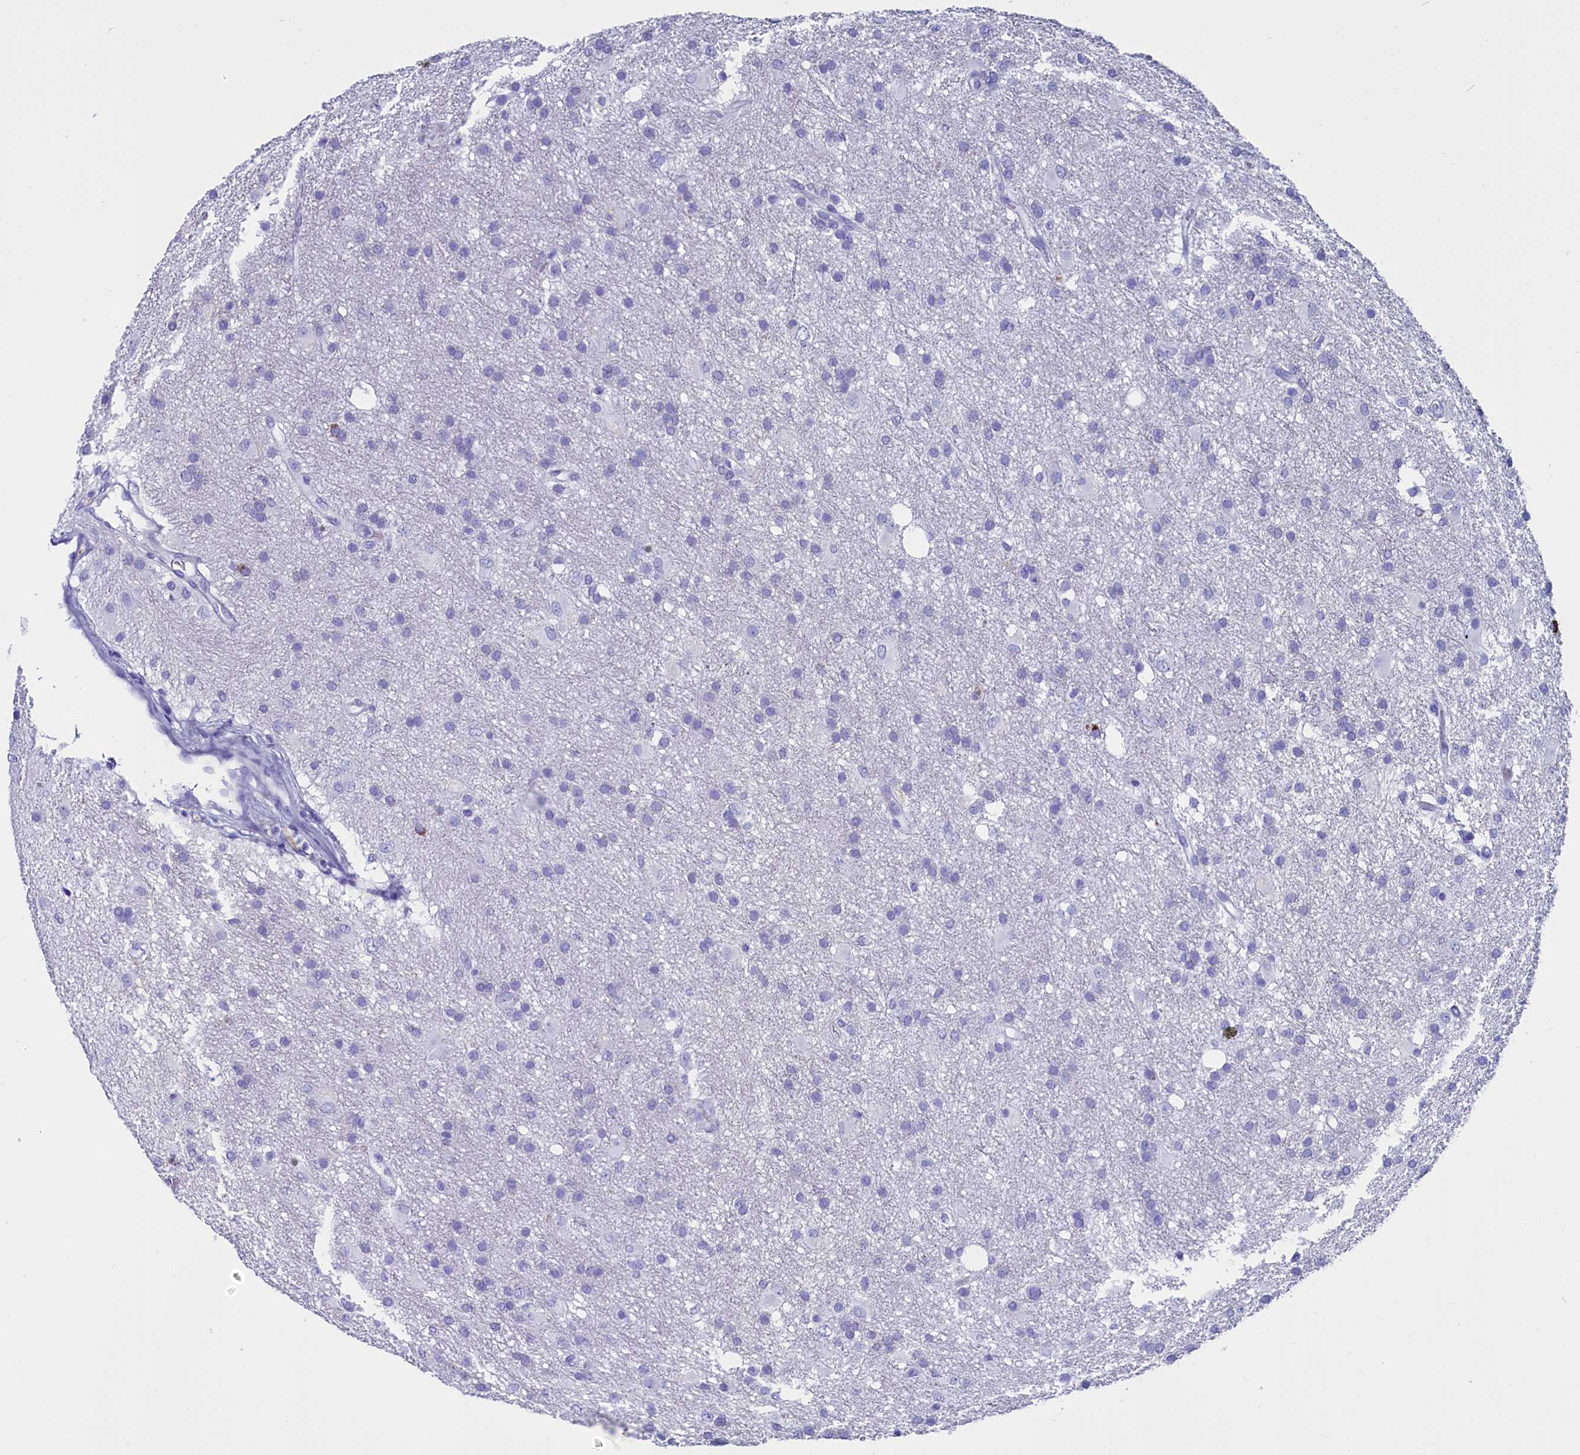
{"staining": {"intensity": "negative", "quantity": "none", "location": "none"}, "tissue": "glioma", "cell_type": "Tumor cells", "image_type": "cancer", "snomed": [{"axis": "morphology", "description": "Glioma, malignant, High grade"}, {"axis": "topography", "description": "Brain"}], "caption": "IHC image of neoplastic tissue: human high-grade glioma (malignant) stained with DAB (3,3'-diaminobenzidine) demonstrates no significant protein expression in tumor cells.", "gene": "ANKRD29", "patient": {"sex": "male", "age": 77}}